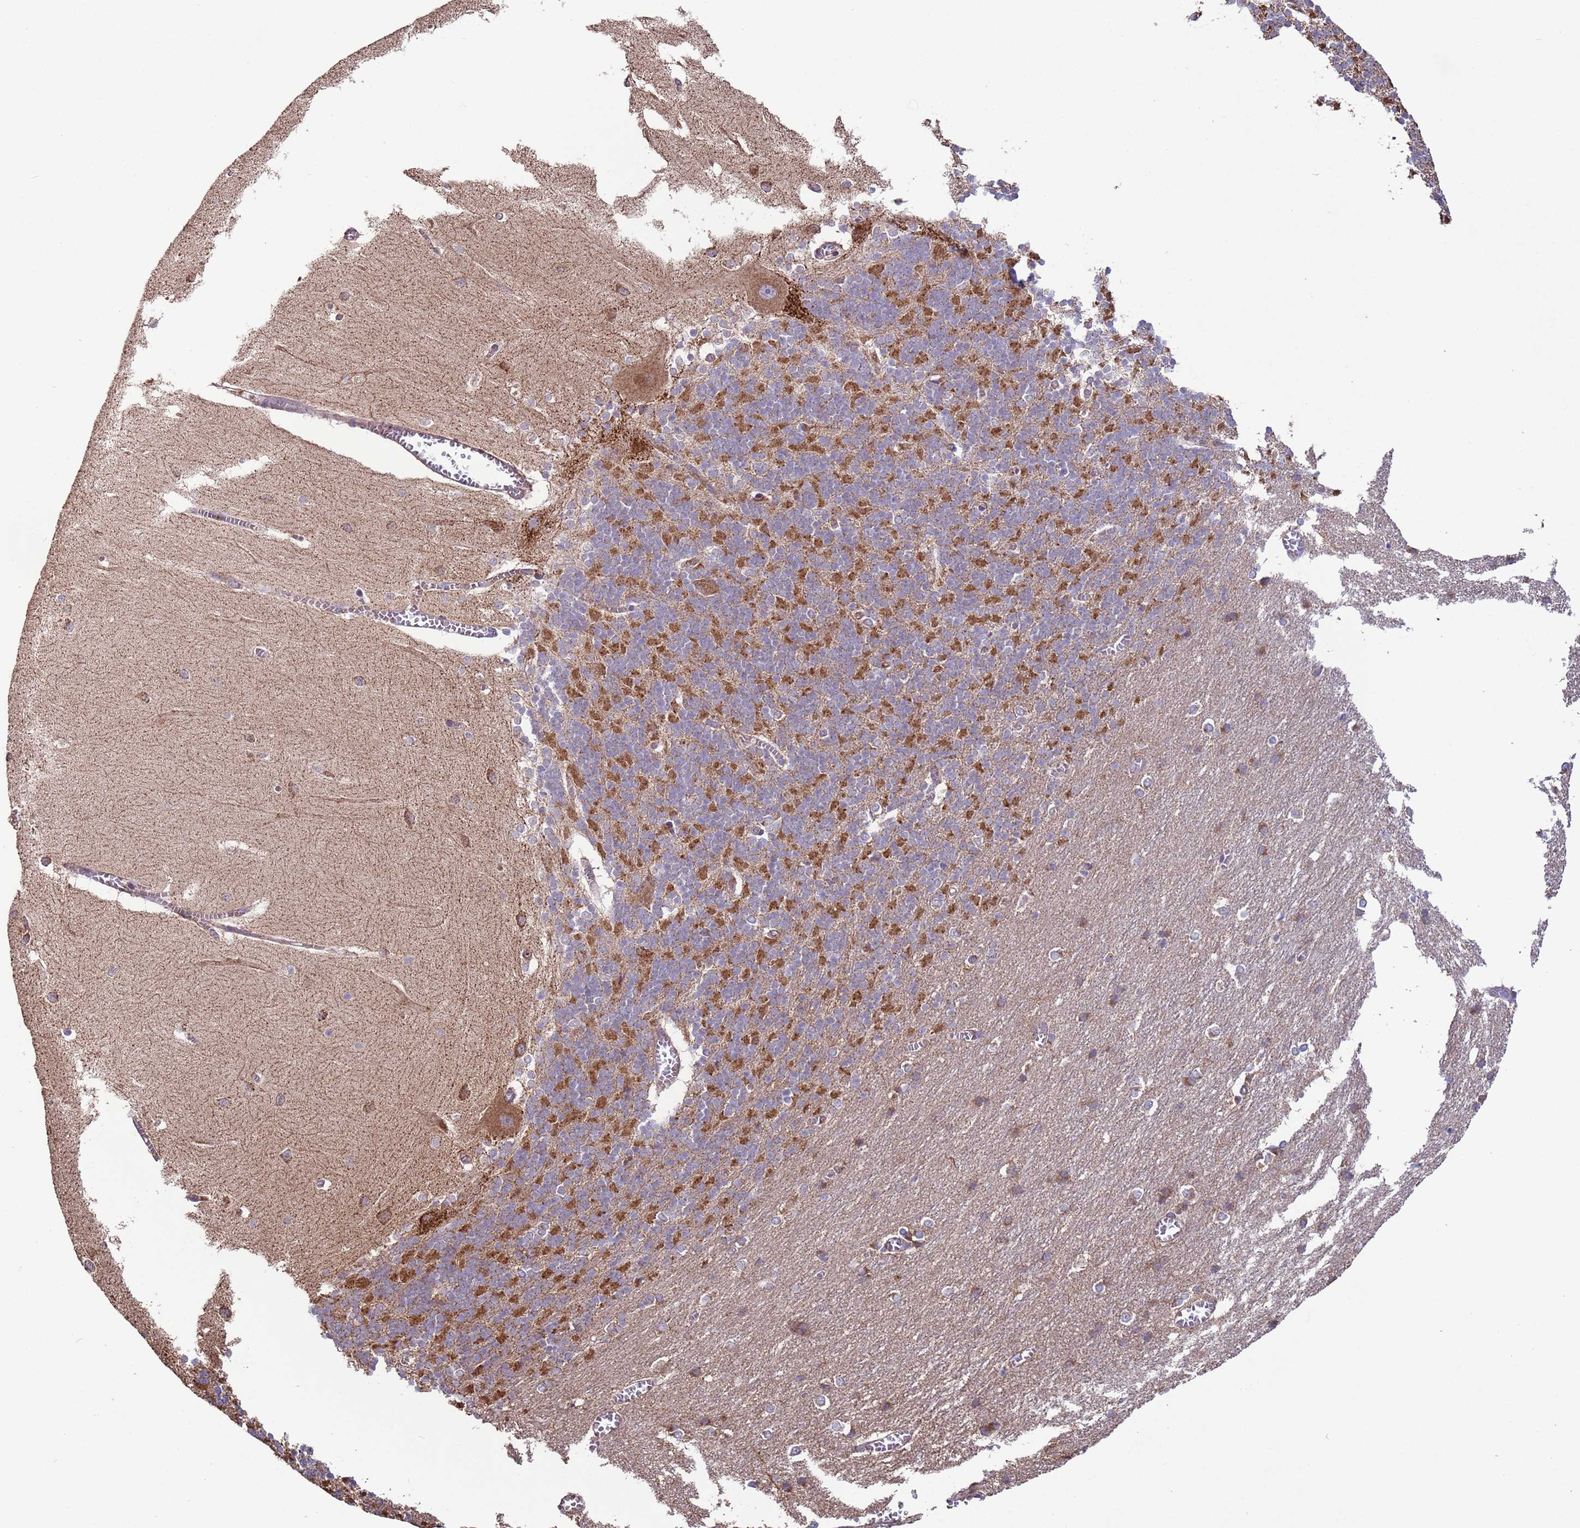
{"staining": {"intensity": "strong", "quantity": "<25%", "location": "cytoplasmic/membranous"}, "tissue": "cerebellum", "cell_type": "Cells in granular layer", "image_type": "normal", "snomed": [{"axis": "morphology", "description": "Normal tissue, NOS"}, {"axis": "topography", "description": "Cerebellum"}], "caption": "Protein expression analysis of benign human cerebellum reveals strong cytoplasmic/membranous staining in approximately <25% of cells in granular layer.", "gene": "EEF1AKMT1", "patient": {"sex": "male", "age": 37}}